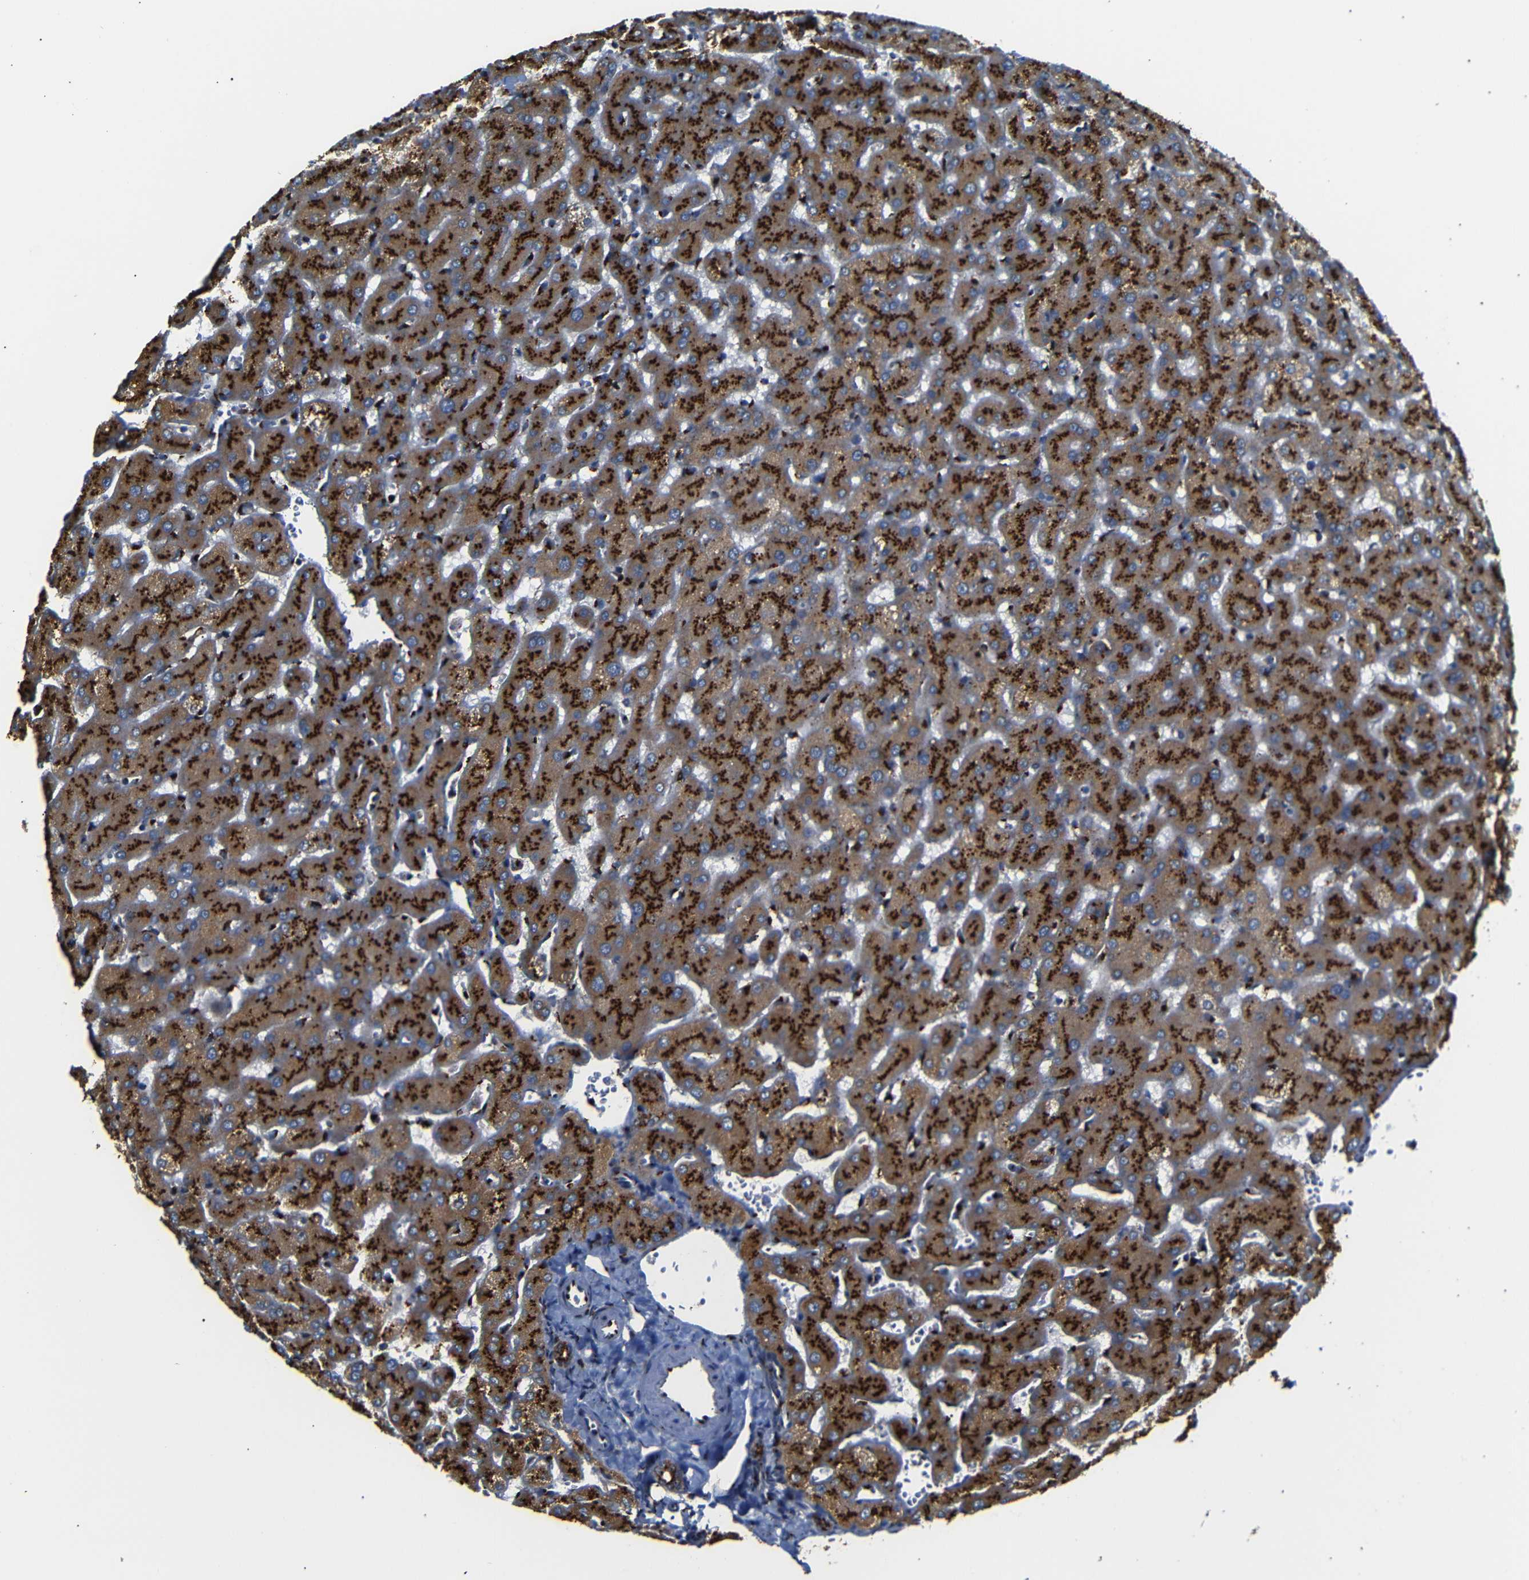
{"staining": {"intensity": "strong", "quantity": ">75%", "location": "cytoplasmic/membranous"}, "tissue": "liver", "cell_type": "Cholangiocytes", "image_type": "normal", "snomed": [{"axis": "morphology", "description": "Normal tissue, NOS"}, {"axis": "topography", "description": "Liver"}], "caption": "IHC histopathology image of normal human liver stained for a protein (brown), which demonstrates high levels of strong cytoplasmic/membranous staining in approximately >75% of cholangiocytes.", "gene": "TGOLN2", "patient": {"sex": "female", "age": 63}}